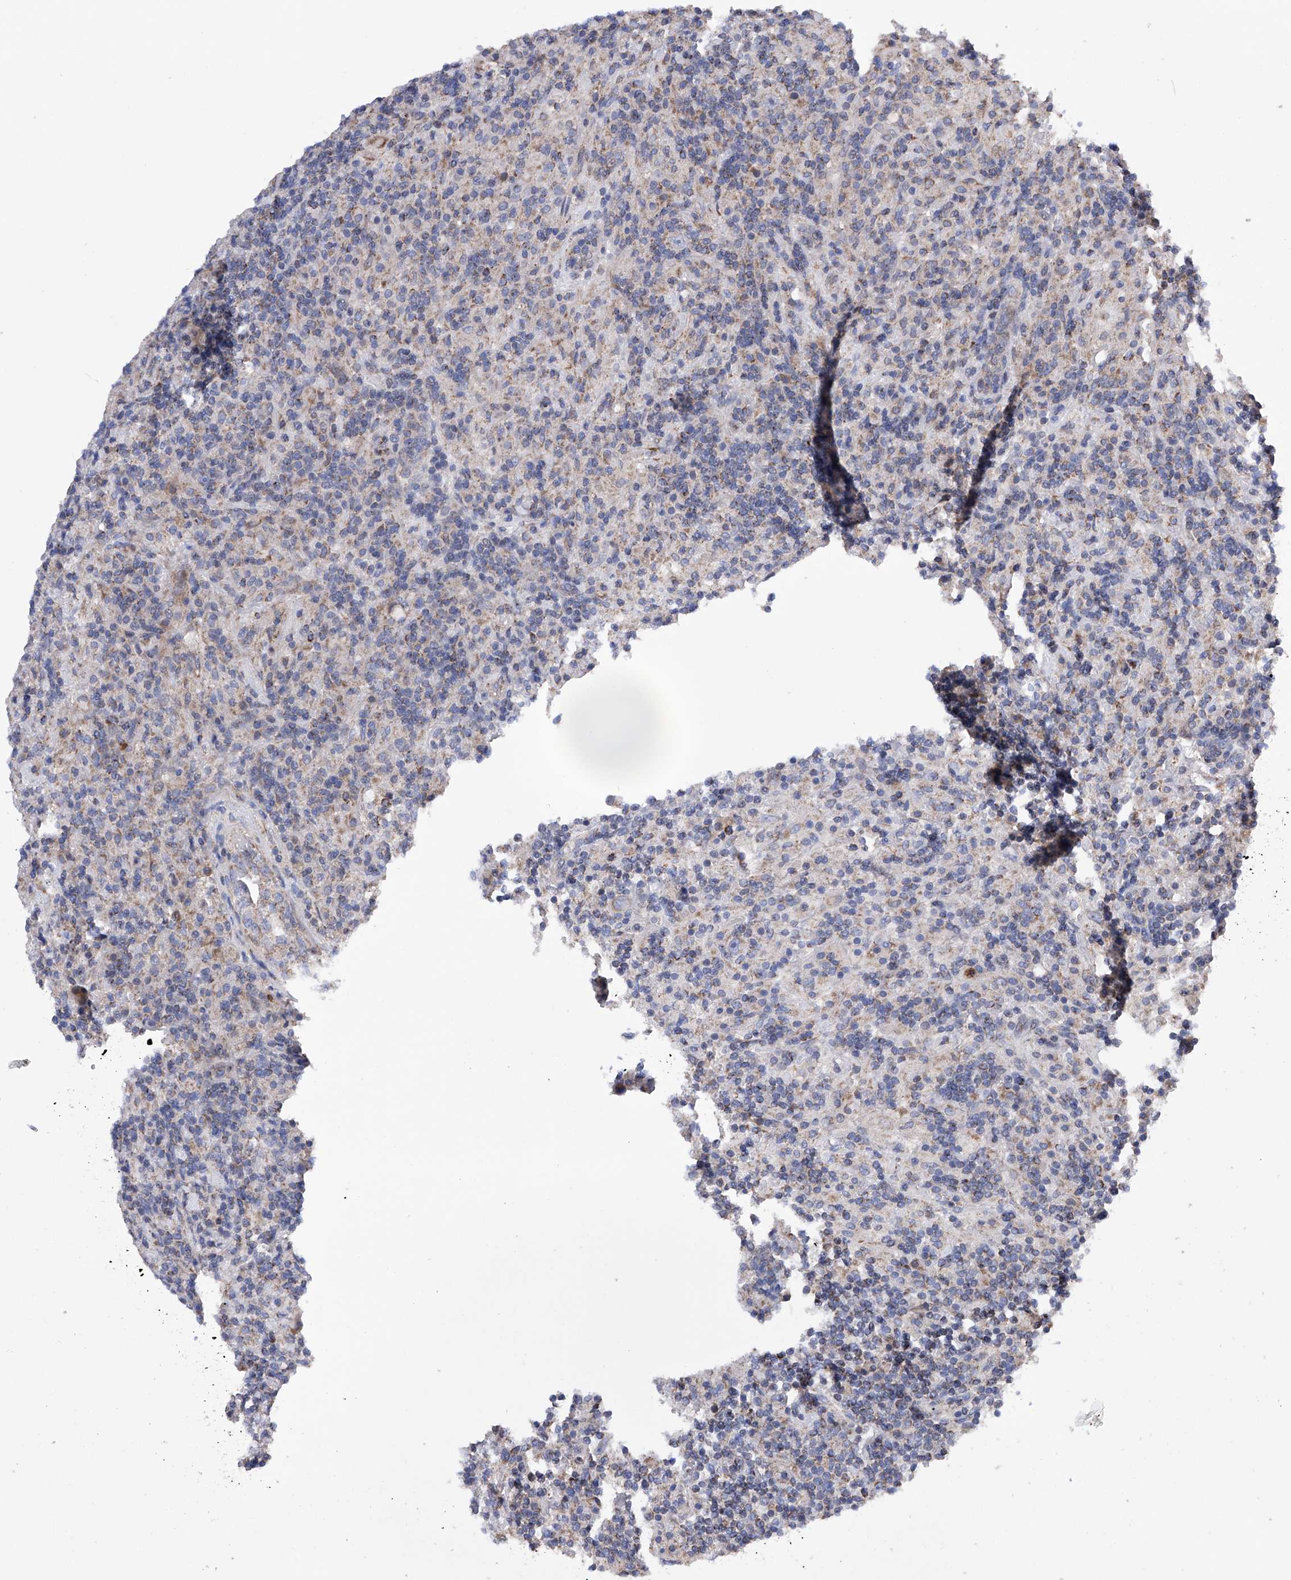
{"staining": {"intensity": "weak", "quantity": "<25%", "location": "cytoplasmic/membranous"}, "tissue": "lymphoma", "cell_type": "Tumor cells", "image_type": "cancer", "snomed": [{"axis": "morphology", "description": "Hodgkin's disease, NOS"}, {"axis": "topography", "description": "Lymph node"}], "caption": "DAB immunohistochemical staining of lymphoma reveals no significant staining in tumor cells.", "gene": "EFCAB2", "patient": {"sex": "male", "age": 70}}